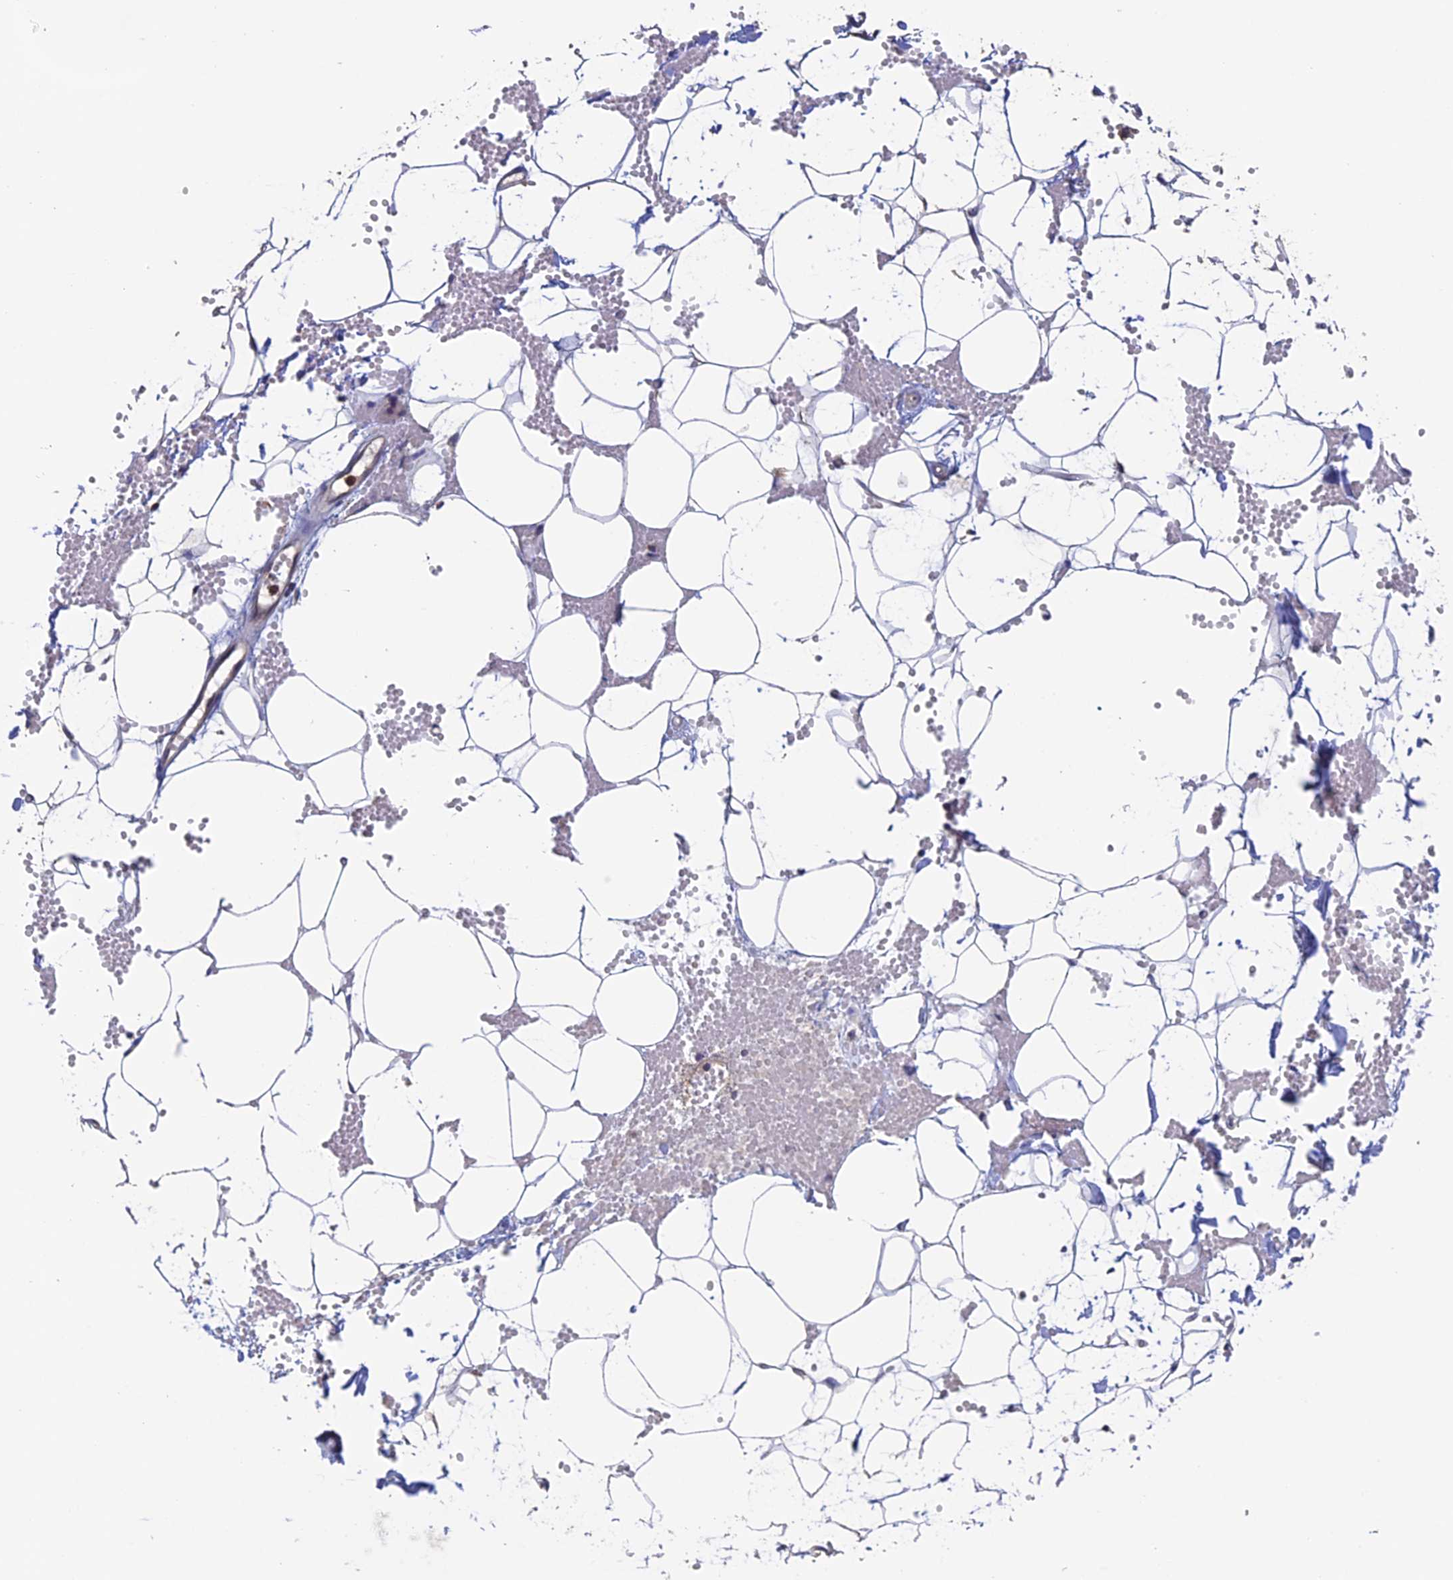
{"staining": {"intensity": "negative", "quantity": "none", "location": "none"}, "tissue": "adipose tissue", "cell_type": "Adipocytes", "image_type": "normal", "snomed": [{"axis": "morphology", "description": "Normal tissue, NOS"}, {"axis": "topography", "description": "Breast"}], "caption": "Histopathology image shows no significant protein expression in adipocytes of unremarkable adipose tissue.", "gene": "DTYMK", "patient": {"sex": "female", "age": 23}}